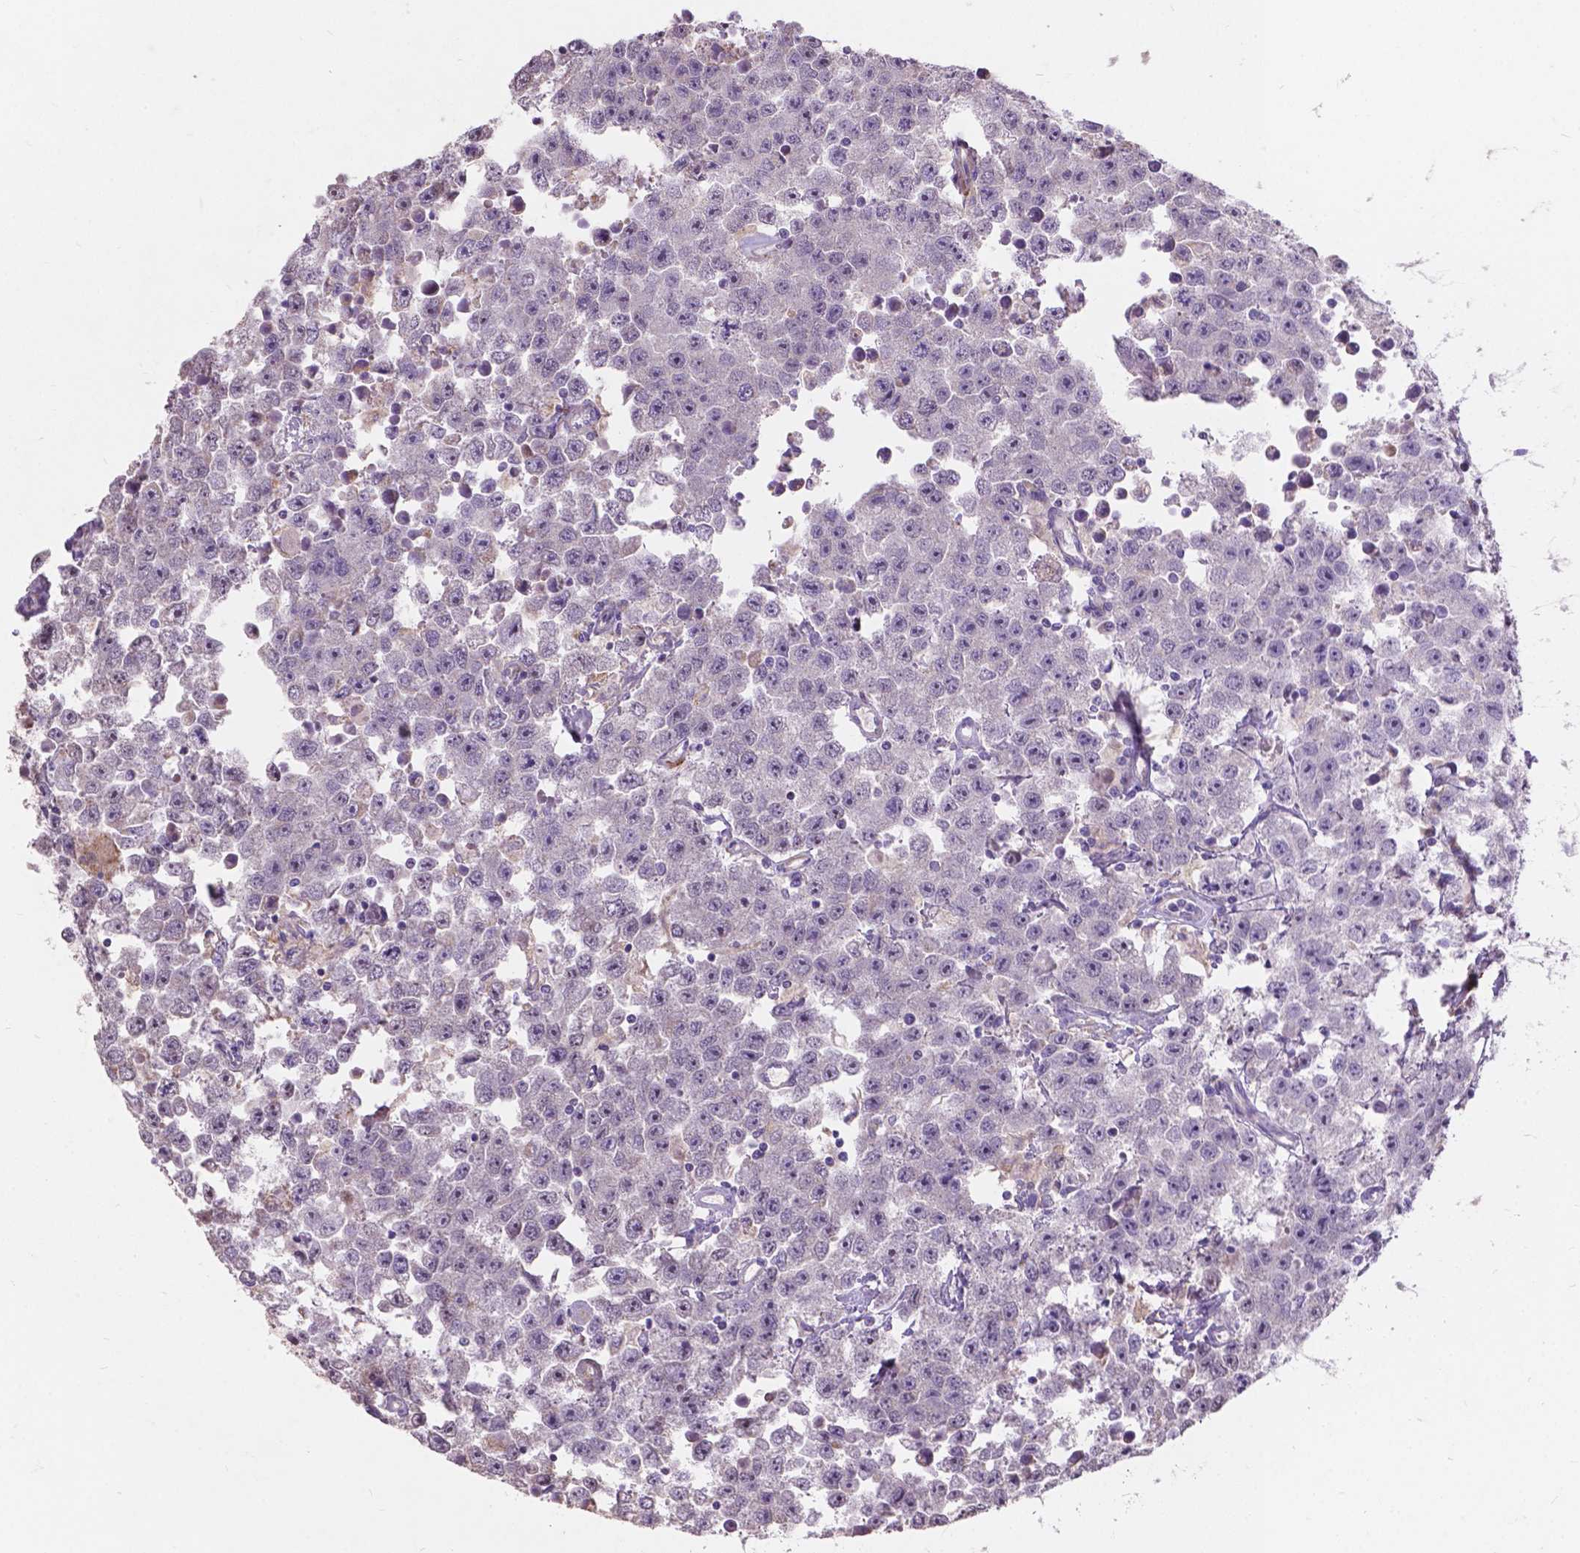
{"staining": {"intensity": "negative", "quantity": "none", "location": "none"}, "tissue": "testis cancer", "cell_type": "Tumor cells", "image_type": "cancer", "snomed": [{"axis": "morphology", "description": "Seminoma, NOS"}, {"axis": "topography", "description": "Testis"}], "caption": "IHC image of human testis cancer (seminoma) stained for a protein (brown), which reveals no staining in tumor cells.", "gene": "MYH14", "patient": {"sex": "male", "age": 52}}